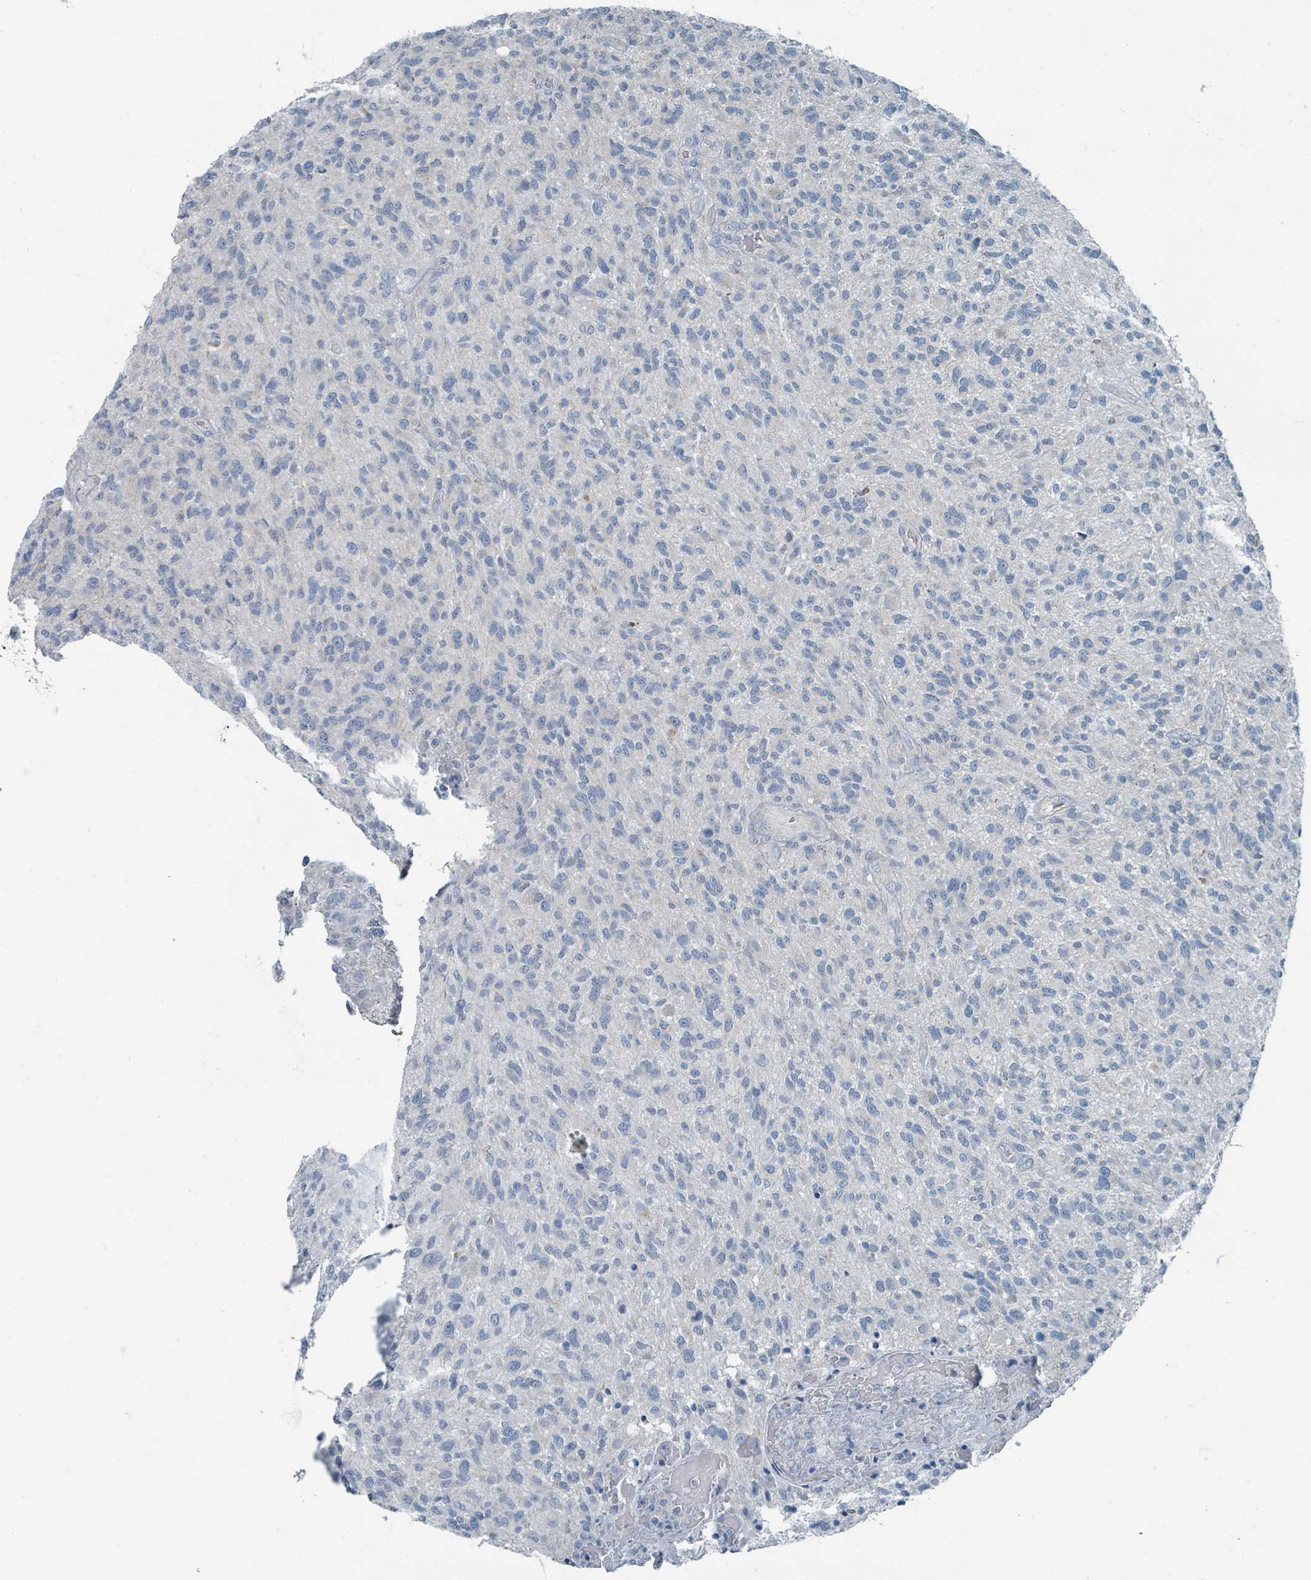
{"staining": {"intensity": "negative", "quantity": "none", "location": "none"}, "tissue": "glioma", "cell_type": "Tumor cells", "image_type": "cancer", "snomed": [{"axis": "morphology", "description": "Glioma, malignant, High grade"}, {"axis": "topography", "description": "Brain"}], "caption": "Immunohistochemical staining of human high-grade glioma (malignant) reveals no significant expression in tumor cells.", "gene": "RASA4", "patient": {"sex": "male", "age": 47}}